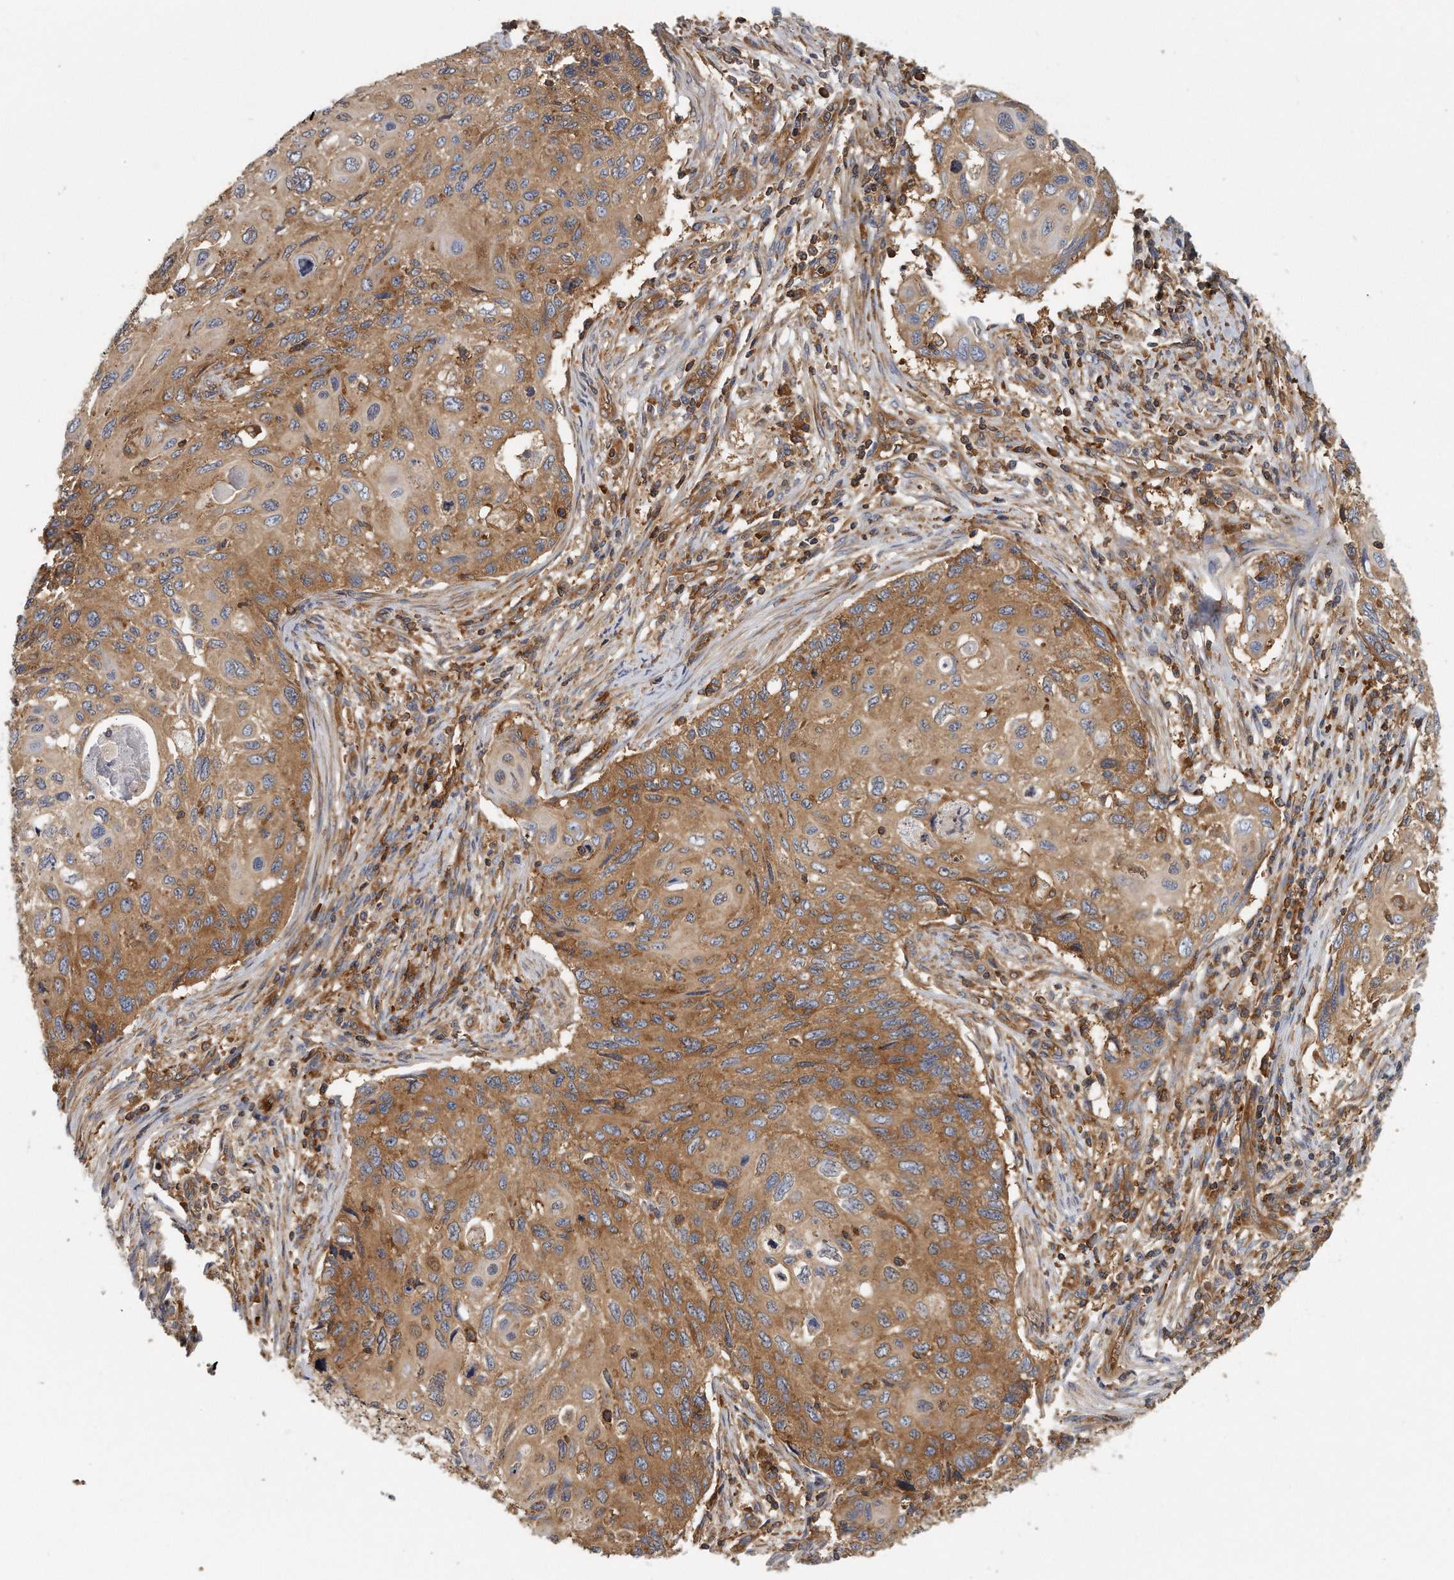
{"staining": {"intensity": "moderate", "quantity": ">75%", "location": "cytoplasmic/membranous"}, "tissue": "cervical cancer", "cell_type": "Tumor cells", "image_type": "cancer", "snomed": [{"axis": "morphology", "description": "Squamous cell carcinoma, NOS"}, {"axis": "topography", "description": "Cervix"}], "caption": "Human cervical cancer (squamous cell carcinoma) stained for a protein (brown) shows moderate cytoplasmic/membranous positive expression in about >75% of tumor cells.", "gene": "EIF3I", "patient": {"sex": "female", "age": 70}}